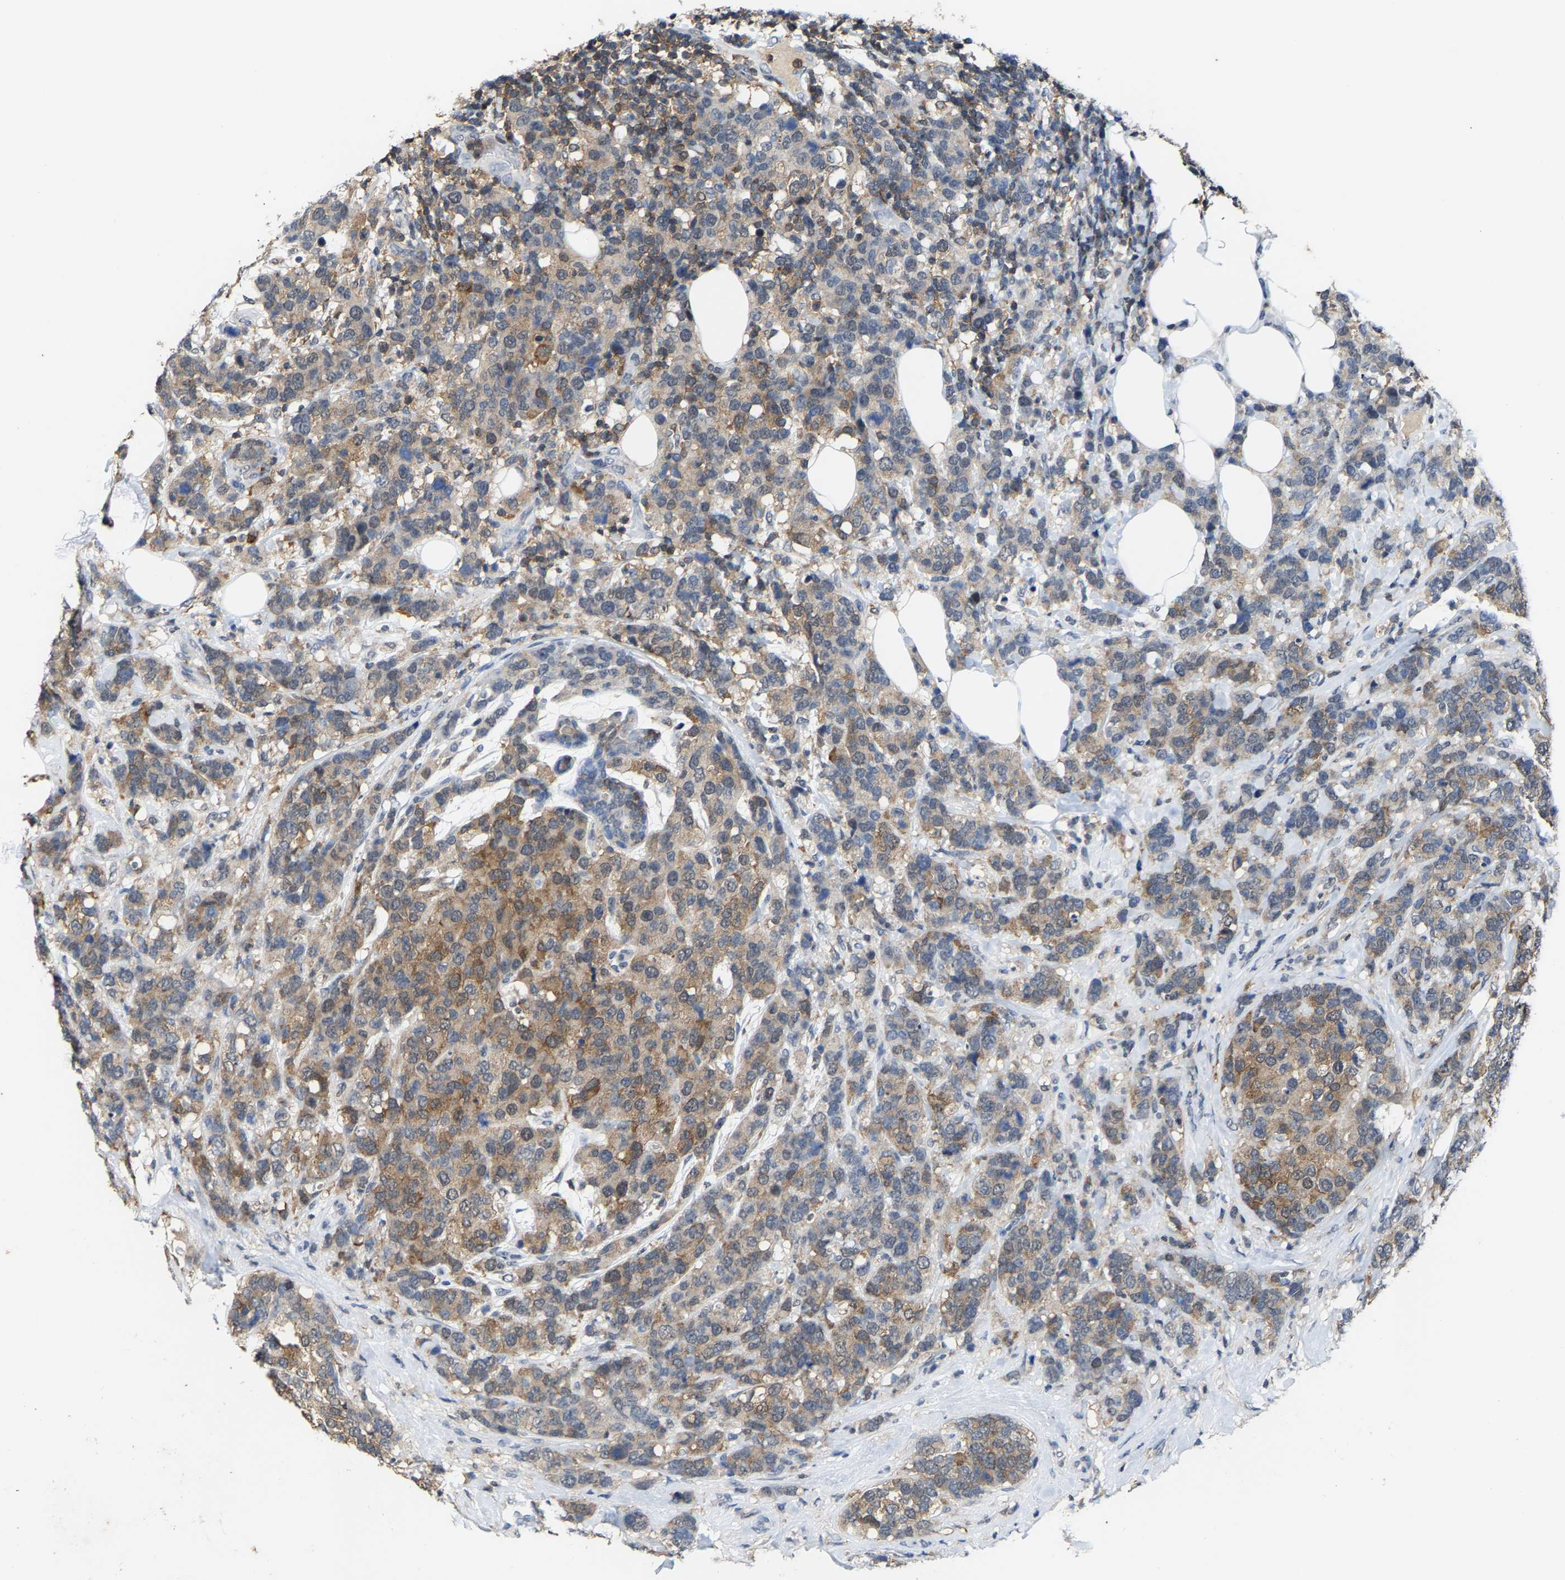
{"staining": {"intensity": "moderate", "quantity": "25%-75%", "location": "cytoplasmic/membranous"}, "tissue": "breast cancer", "cell_type": "Tumor cells", "image_type": "cancer", "snomed": [{"axis": "morphology", "description": "Lobular carcinoma"}, {"axis": "topography", "description": "Breast"}], "caption": "DAB immunohistochemical staining of human lobular carcinoma (breast) displays moderate cytoplasmic/membranous protein staining in approximately 25%-75% of tumor cells. (Brightfield microscopy of DAB IHC at high magnification).", "gene": "FGD3", "patient": {"sex": "female", "age": 59}}